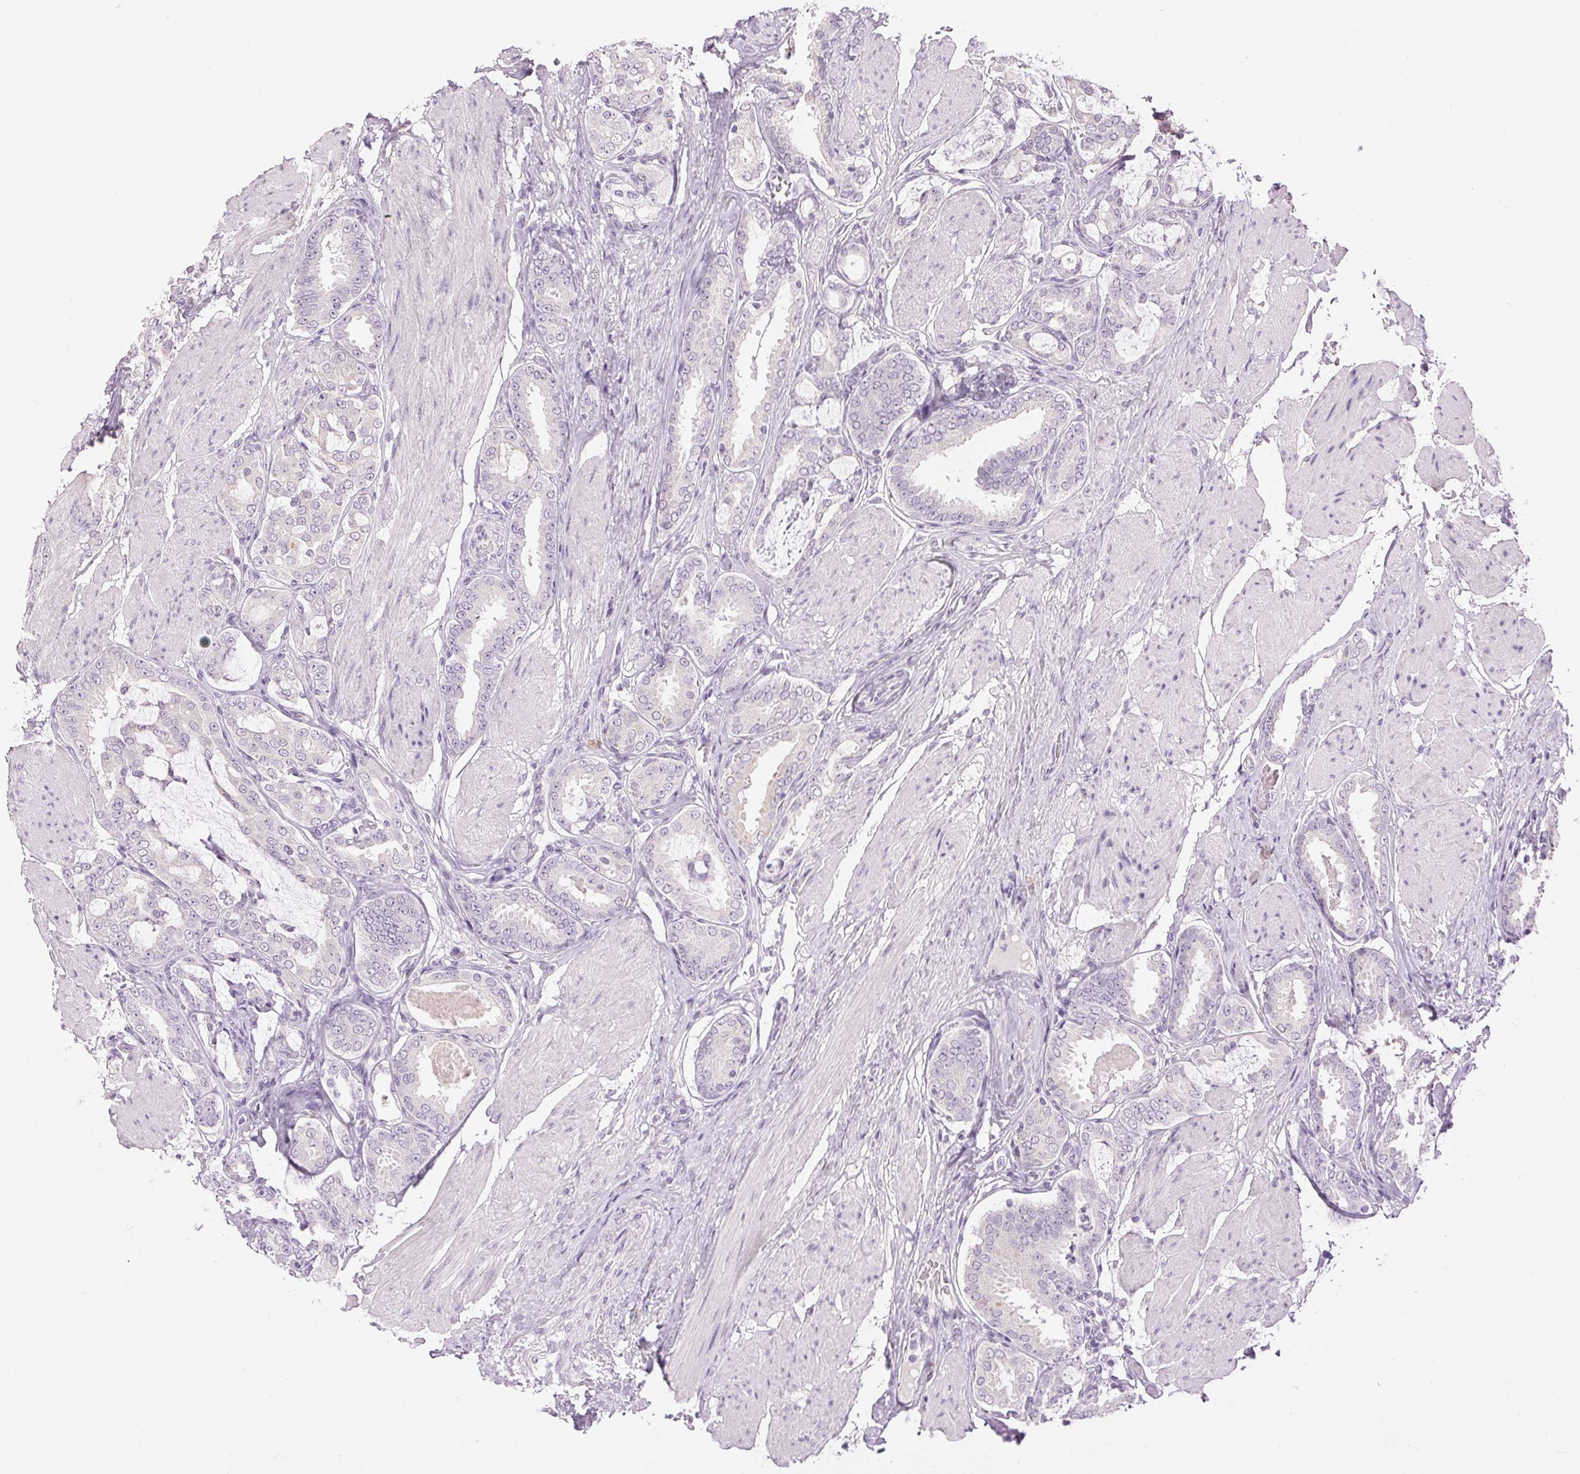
{"staining": {"intensity": "negative", "quantity": "none", "location": "none"}, "tissue": "prostate cancer", "cell_type": "Tumor cells", "image_type": "cancer", "snomed": [{"axis": "morphology", "description": "Adenocarcinoma, High grade"}, {"axis": "topography", "description": "Prostate"}], "caption": "Protein analysis of prostate cancer (adenocarcinoma (high-grade)) reveals no significant expression in tumor cells.", "gene": "DSG3", "patient": {"sex": "male", "age": 63}}